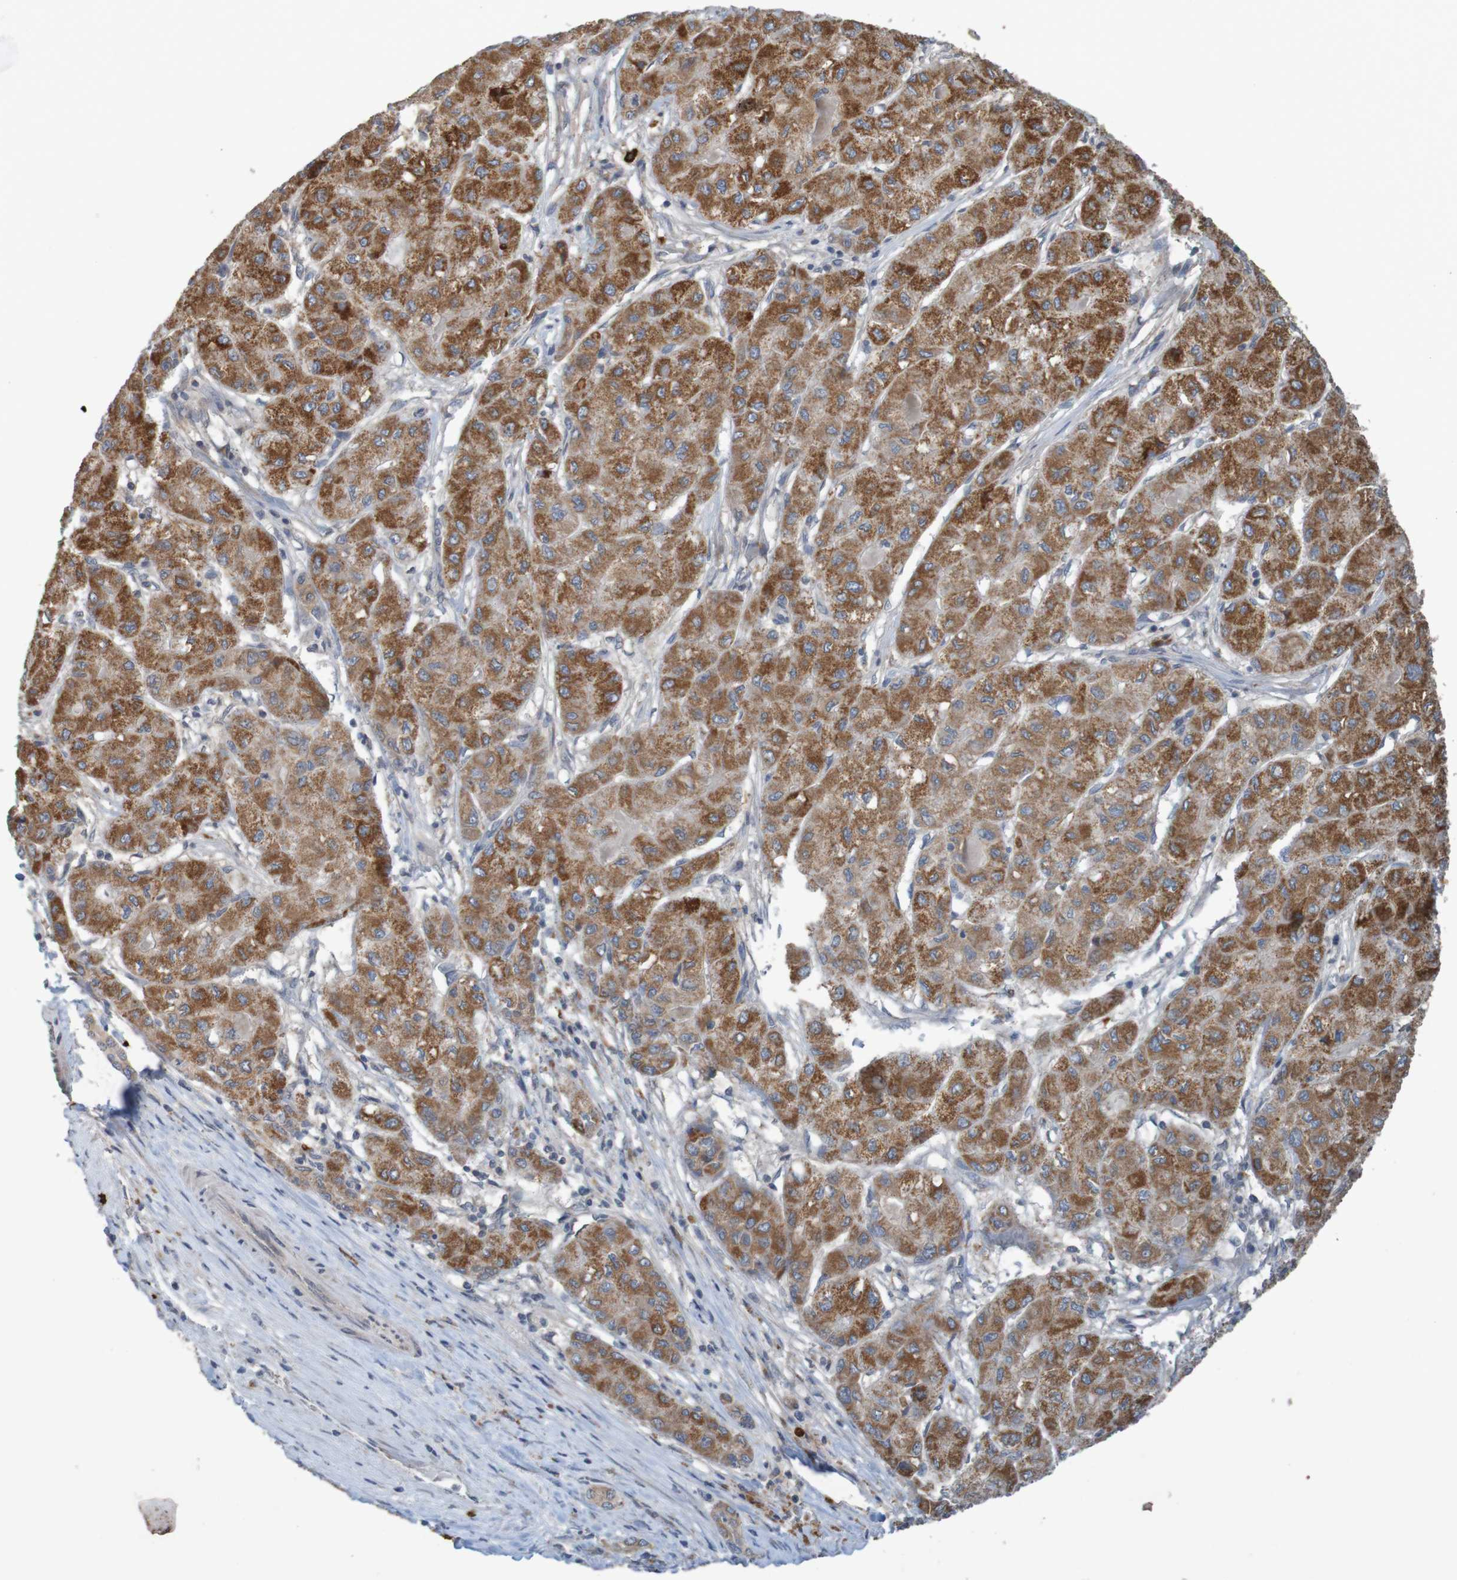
{"staining": {"intensity": "strong", "quantity": ">75%", "location": "cytoplasmic/membranous"}, "tissue": "liver cancer", "cell_type": "Tumor cells", "image_type": "cancer", "snomed": [{"axis": "morphology", "description": "Carcinoma, Hepatocellular, NOS"}, {"axis": "topography", "description": "Liver"}], "caption": "Hepatocellular carcinoma (liver) stained with a protein marker exhibits strong staining in tumor cells.", "gene": "B3GAT2", "patient": {"sex": "male", "age": 80}}